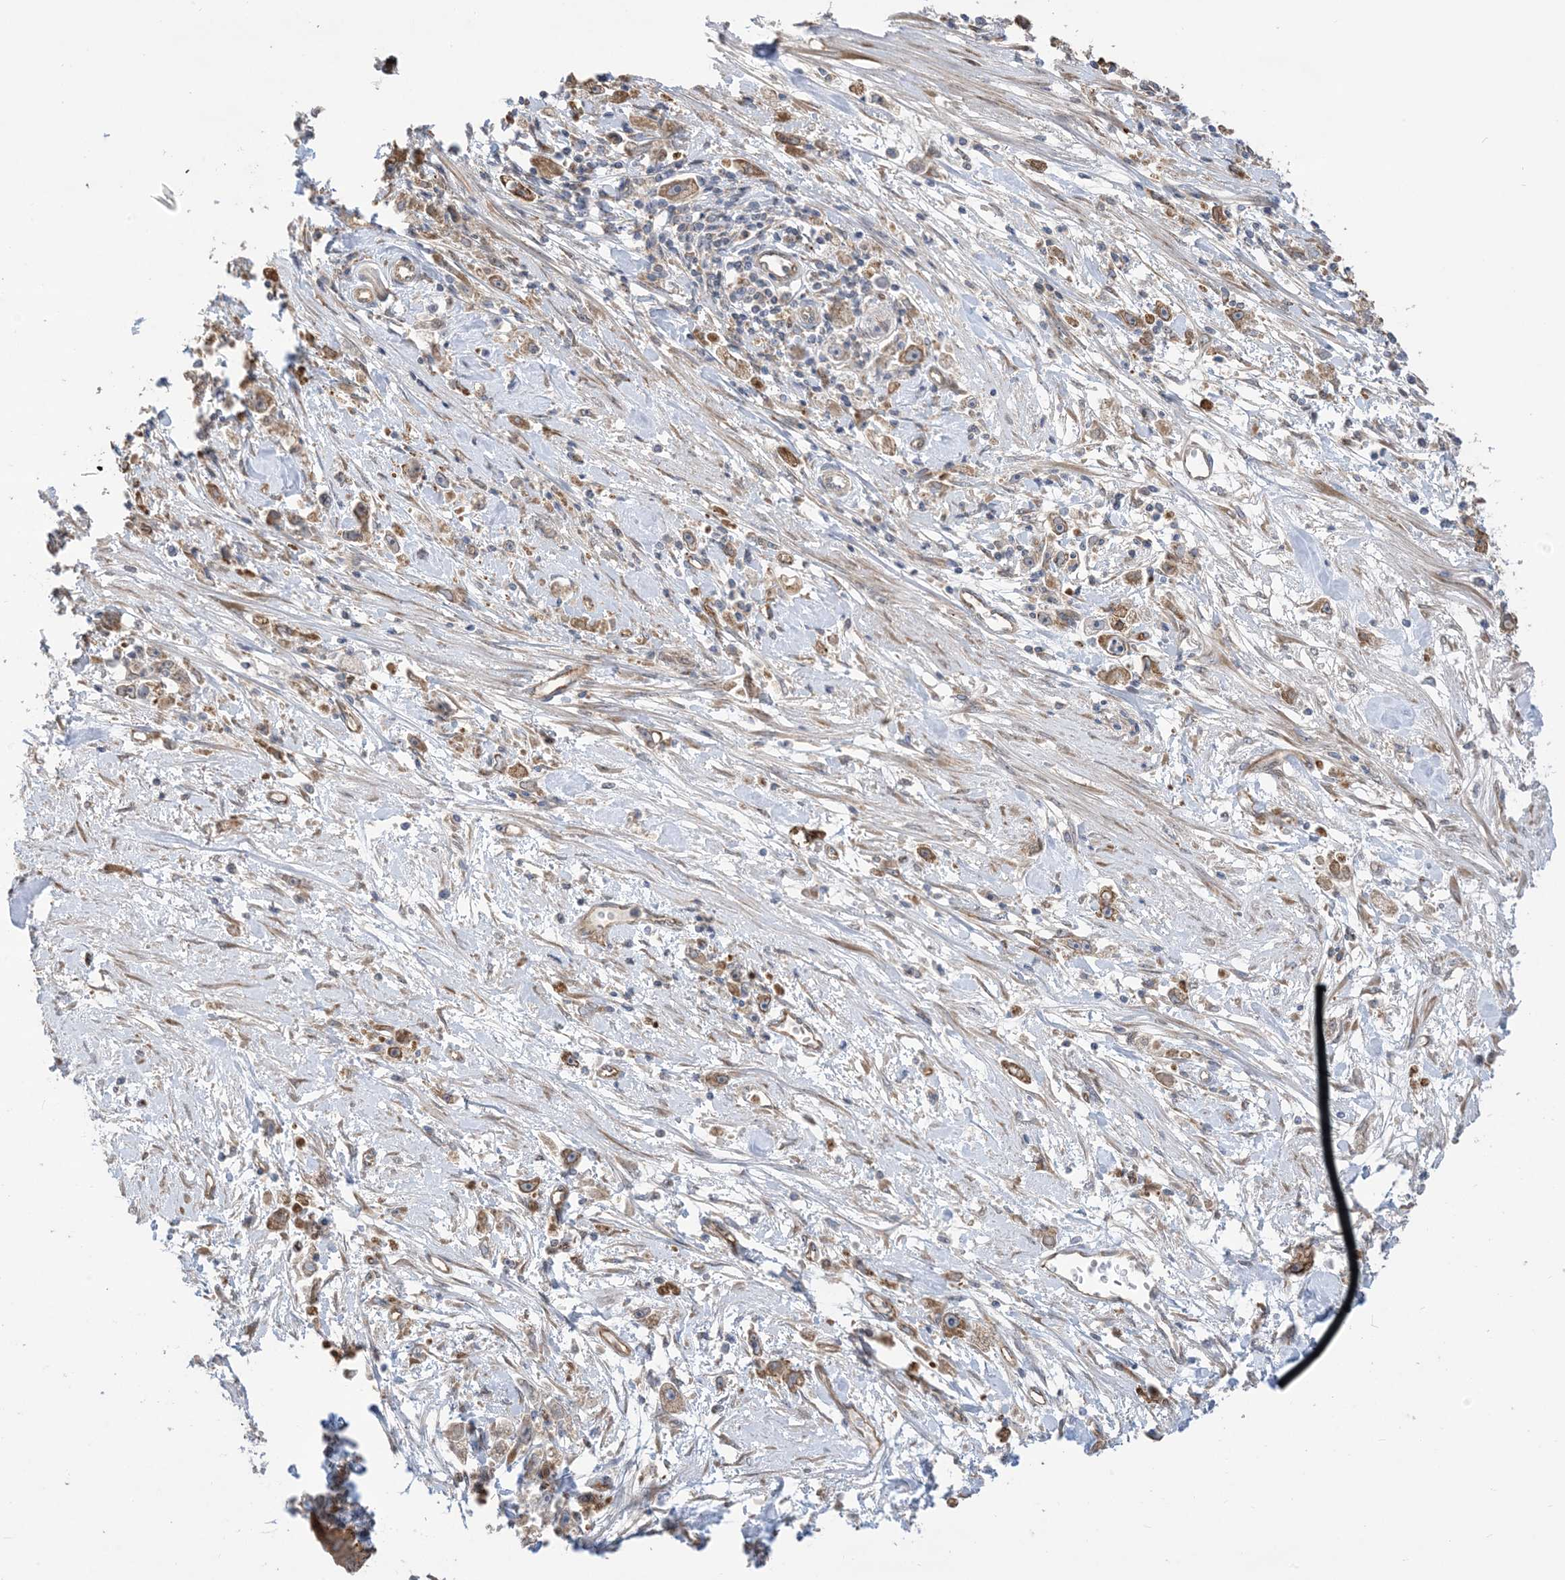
{"staining": {"intensity": "moderate", "quantity": "<25%", "location": "cytoplasmic/membranous"}, "tissue": "stomach cancer", "cell_type": "Tumor cells", "image_type": "cancer", "snomed": [{"axis": "morphology", "description": "Adenocarcinoma, NOS"}, {"axis": "topography", "description": "Stomach"}], "caption": "This photomicrograph reveals stomach adenocarcinoma stained with IHC to label a protein in brown. The cytoplasmic/membranous of tumor cells show moderate positivity for the protein. Nuclei are counter-stained blue.", "gene": "CLEC16A", "patient": {"sex": "female", "age": 59}}